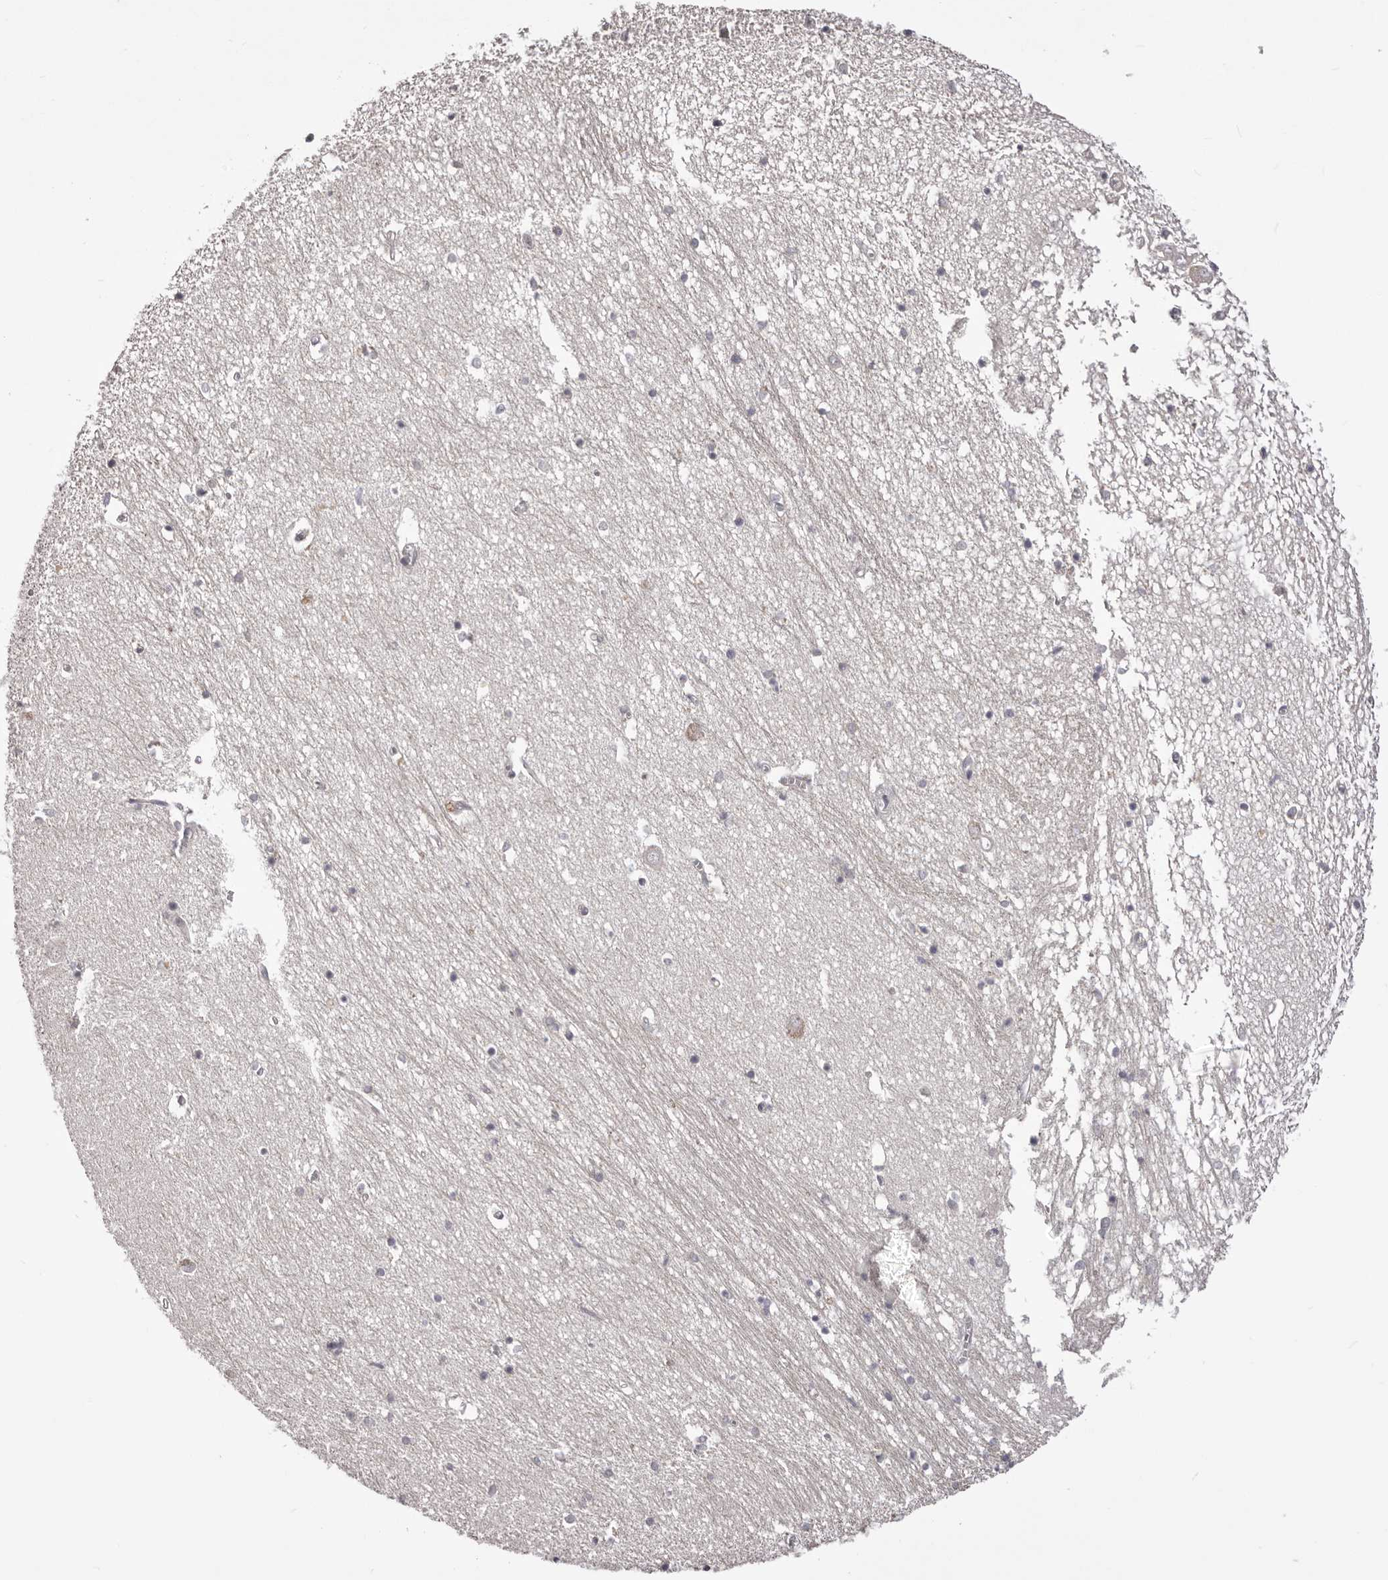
{"staining": {"intensity": "negative", "quantity": "none", "location": "none"}, "tissue": "hippocampus", "cell_type": "Glial cells", "image_type": "normal", "snomed": [{"axis": "morphology", "description": "Normal tissue, NOS"}, {"axis": "topography", "description": "Hippocampus"}], "caption": "DAB immunohistochemical staining of normal hippocampus exhibits no significant expression in glial cells. The staining is performed using DAB brown chromogen with nuclei counter-stained in using hematoxylin.", "gene": "KCNJ8", "patient": {"sex": "male", "age": 70}}